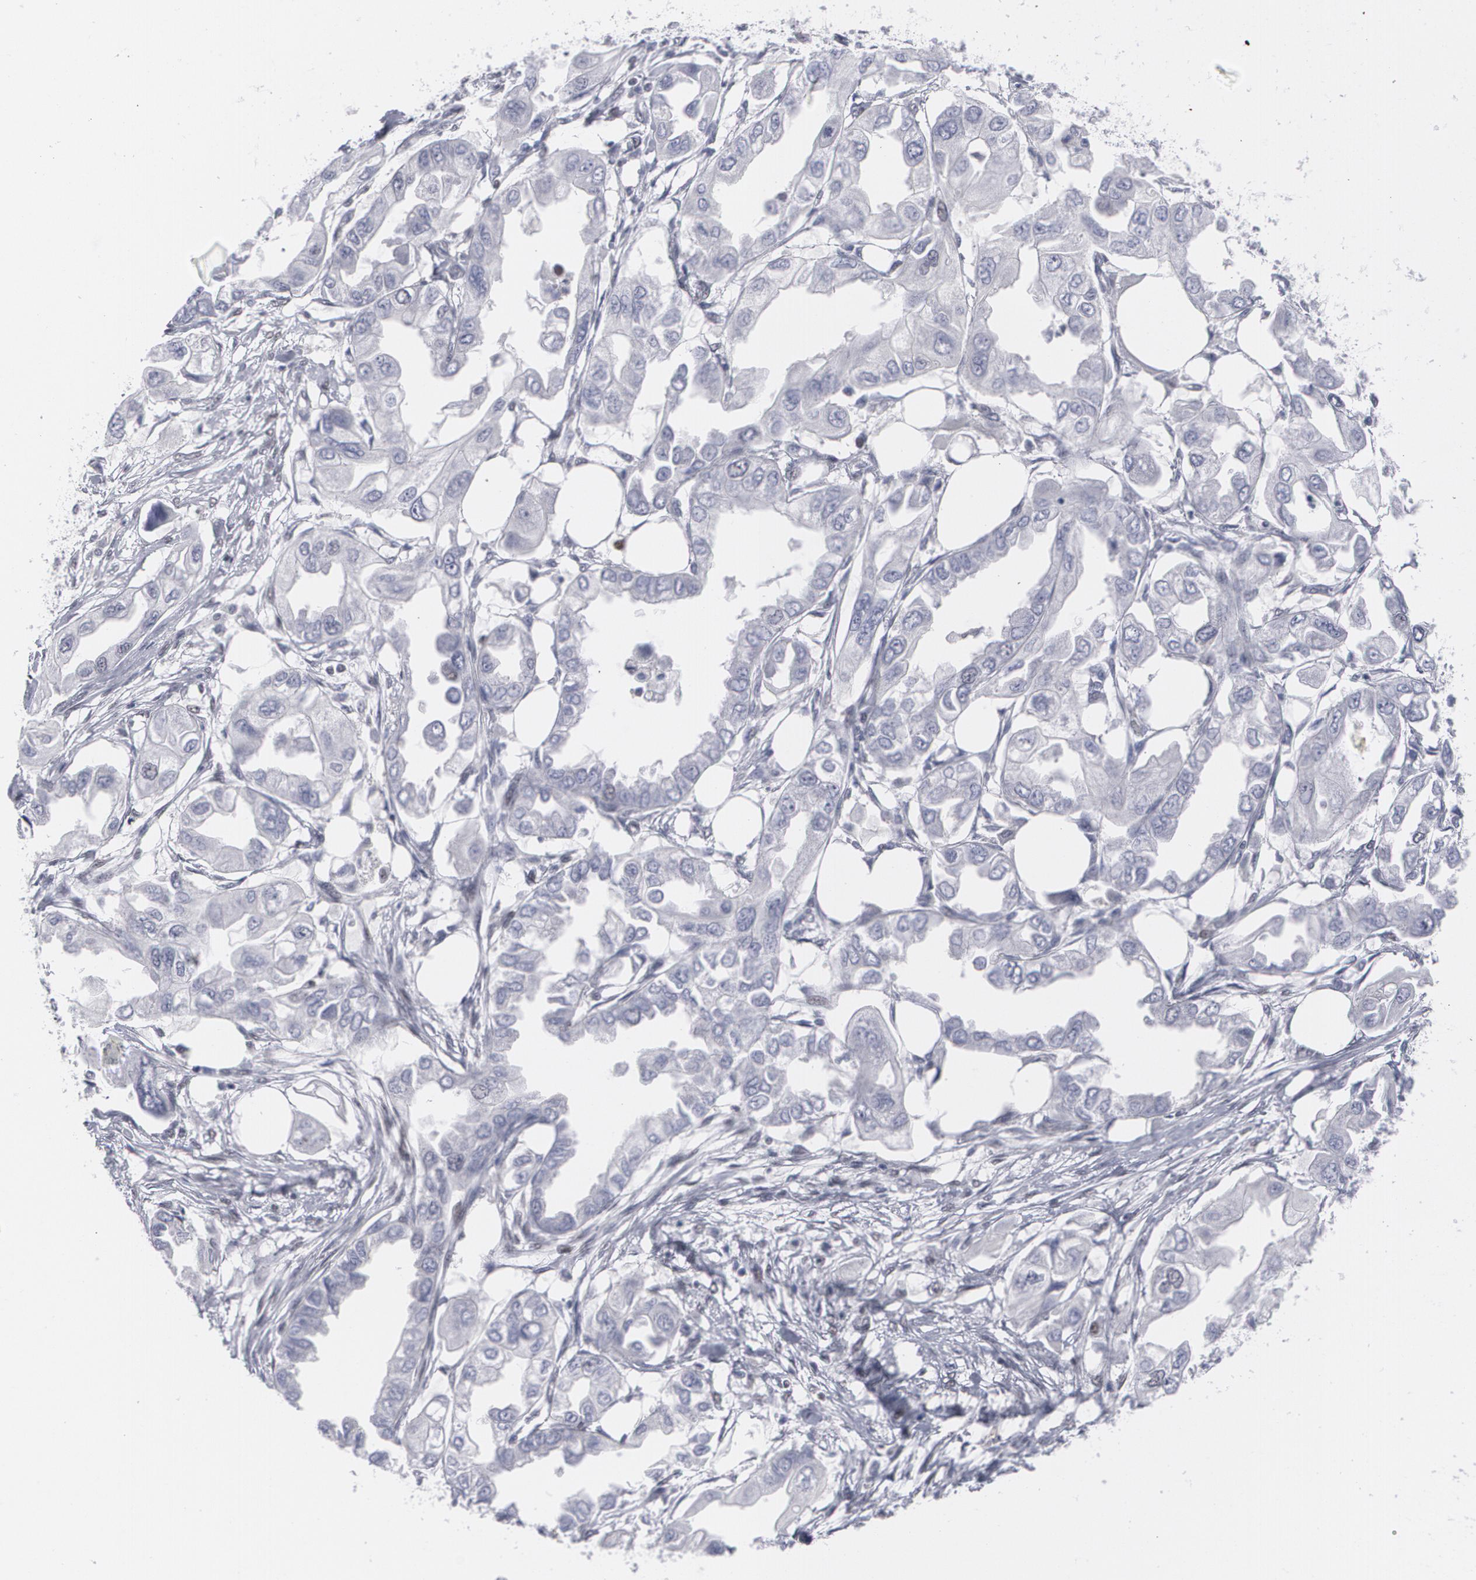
{"staining": {"intensity": "negative", "quantity": "none", "location": "none"}, "tissue": "endometrial cancer", "cell_type": "Tumor cells", "image_type": "cancer", "snomed": [{"axis": "morphology", "description": "Adenocarcinoma, NOS"}, {"axis": "topography", "description": "Endometrium"}], "caption": "DAB immunohistochemical staining of endometrial cancer (adenocarcinoma) displays no significant positivity in tumor cells. The staining is performed using DAB (3,3'-diaminobenzidine) brown chromogen with nuclei counter-stained in using hematoxylin.", "gene": "MCL1", "patient": {"sex": "female", "age": 67}}